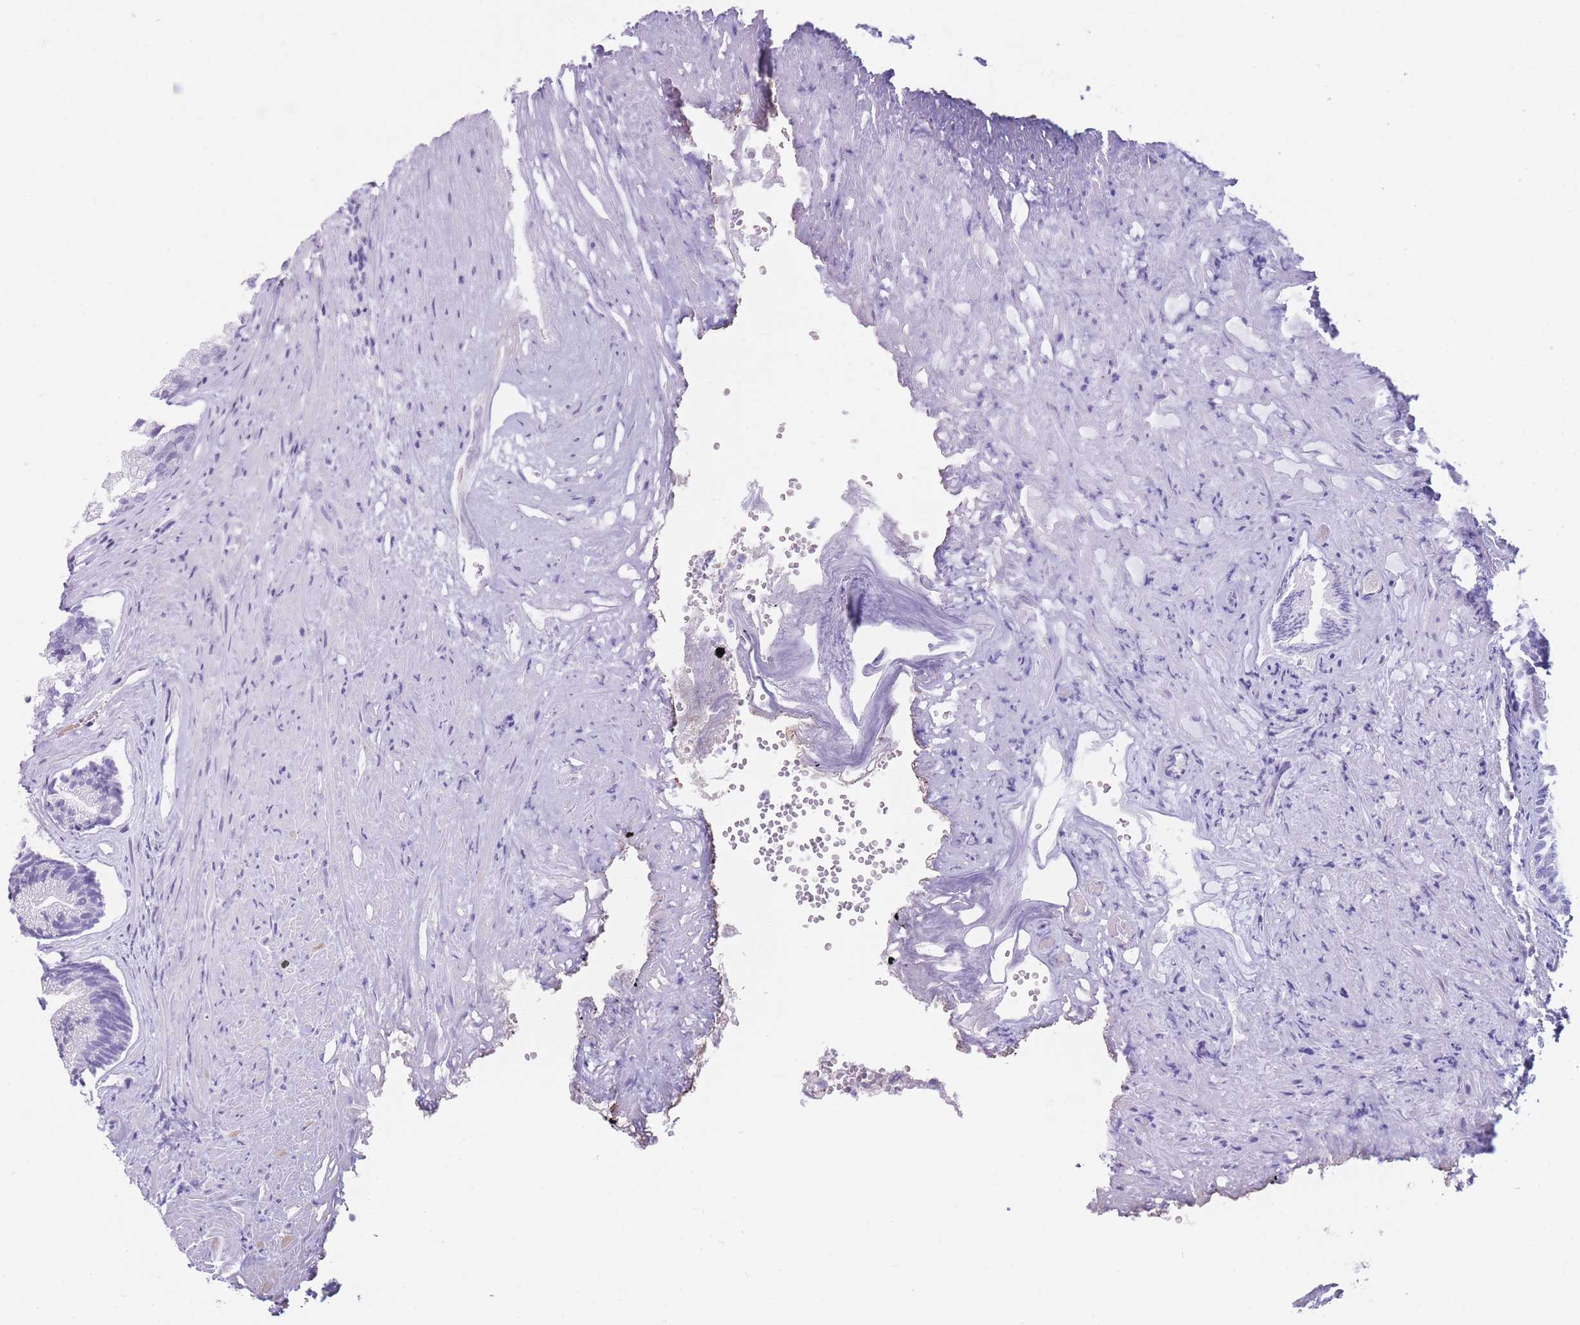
{"staining": {"intensity": "negative", "quantity": "none", "location": "none"}, "tissue": "prostate", "cell_type": "Glandular cells", "image_type": "normal", "snomed": [{"axis": "morphology", "description": "Normal tissue, NOS"}, {"axis": "topography", "description": "Prostate"}], "caption": "The histopathology image shows no staining of glandular cells in normal prostate. (DAB (3,3'-diaminobenzidine) immunohistochemistry (IHC) visualized using brightfield microscopy, high magnification).", "gene": "TNFSF11", "patient": {"sex": "male", "age": 76}}